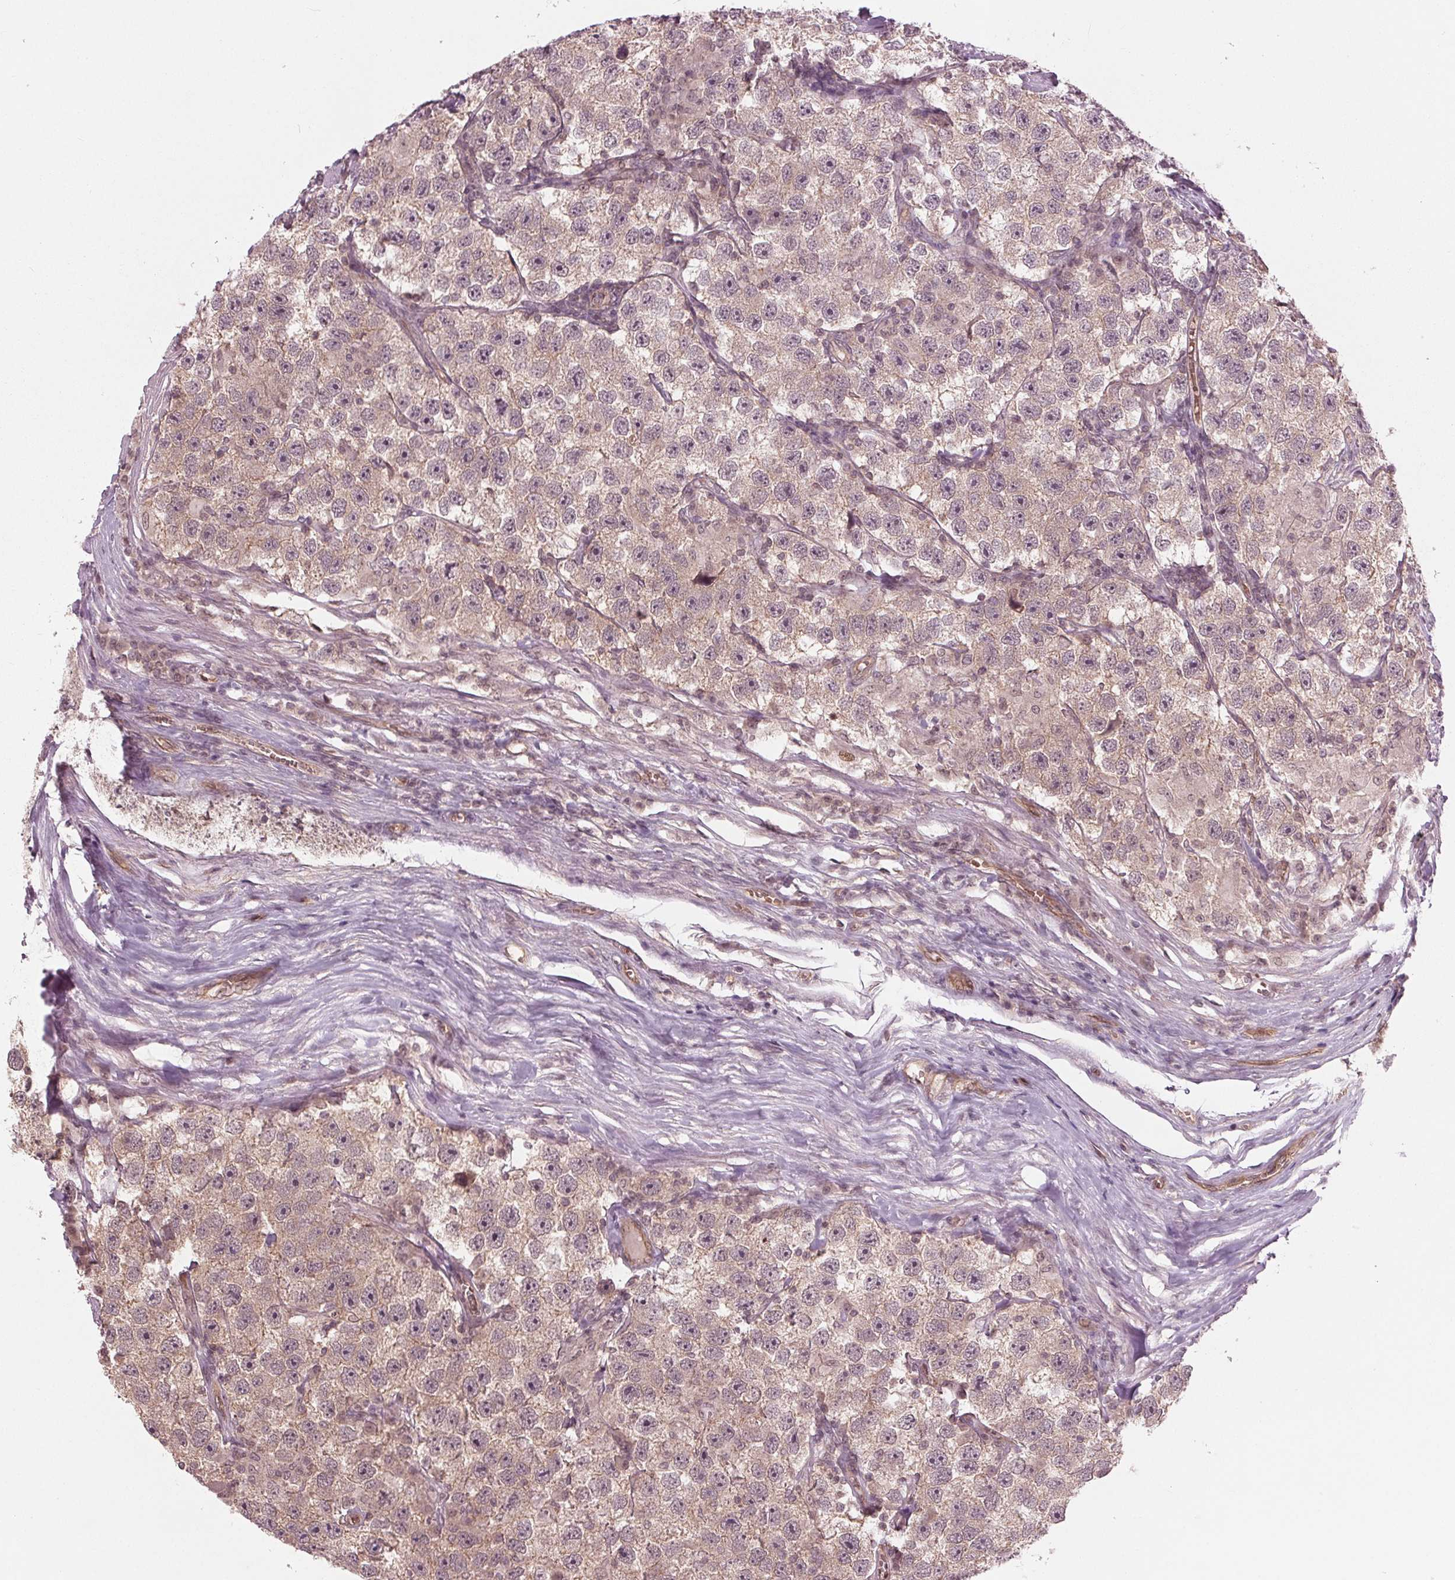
{"staining": {"intensity": "weak", "quantity": ">75%", "location": "cytoplasmic/membranous"}, "tissue": "testis cancer", "cell_type": "Tumor cells", "image_type": "cancer", "snomed": [{"axis": "morphology", "description": "Seminoma, NOS"}, {"axis": "topography", "description": "Testis"}], "caption": "IHC image of neoplastic tissue: human testis cancer stained using IHC reveals low levels of weak protein expression localized specifically in the cytoplasmic/membranous of tumor cells, appearing as a cytoplasmic/membranous brown color.", "gene": "BTBD1", "patient": {"sex": "male", "age": 26}}